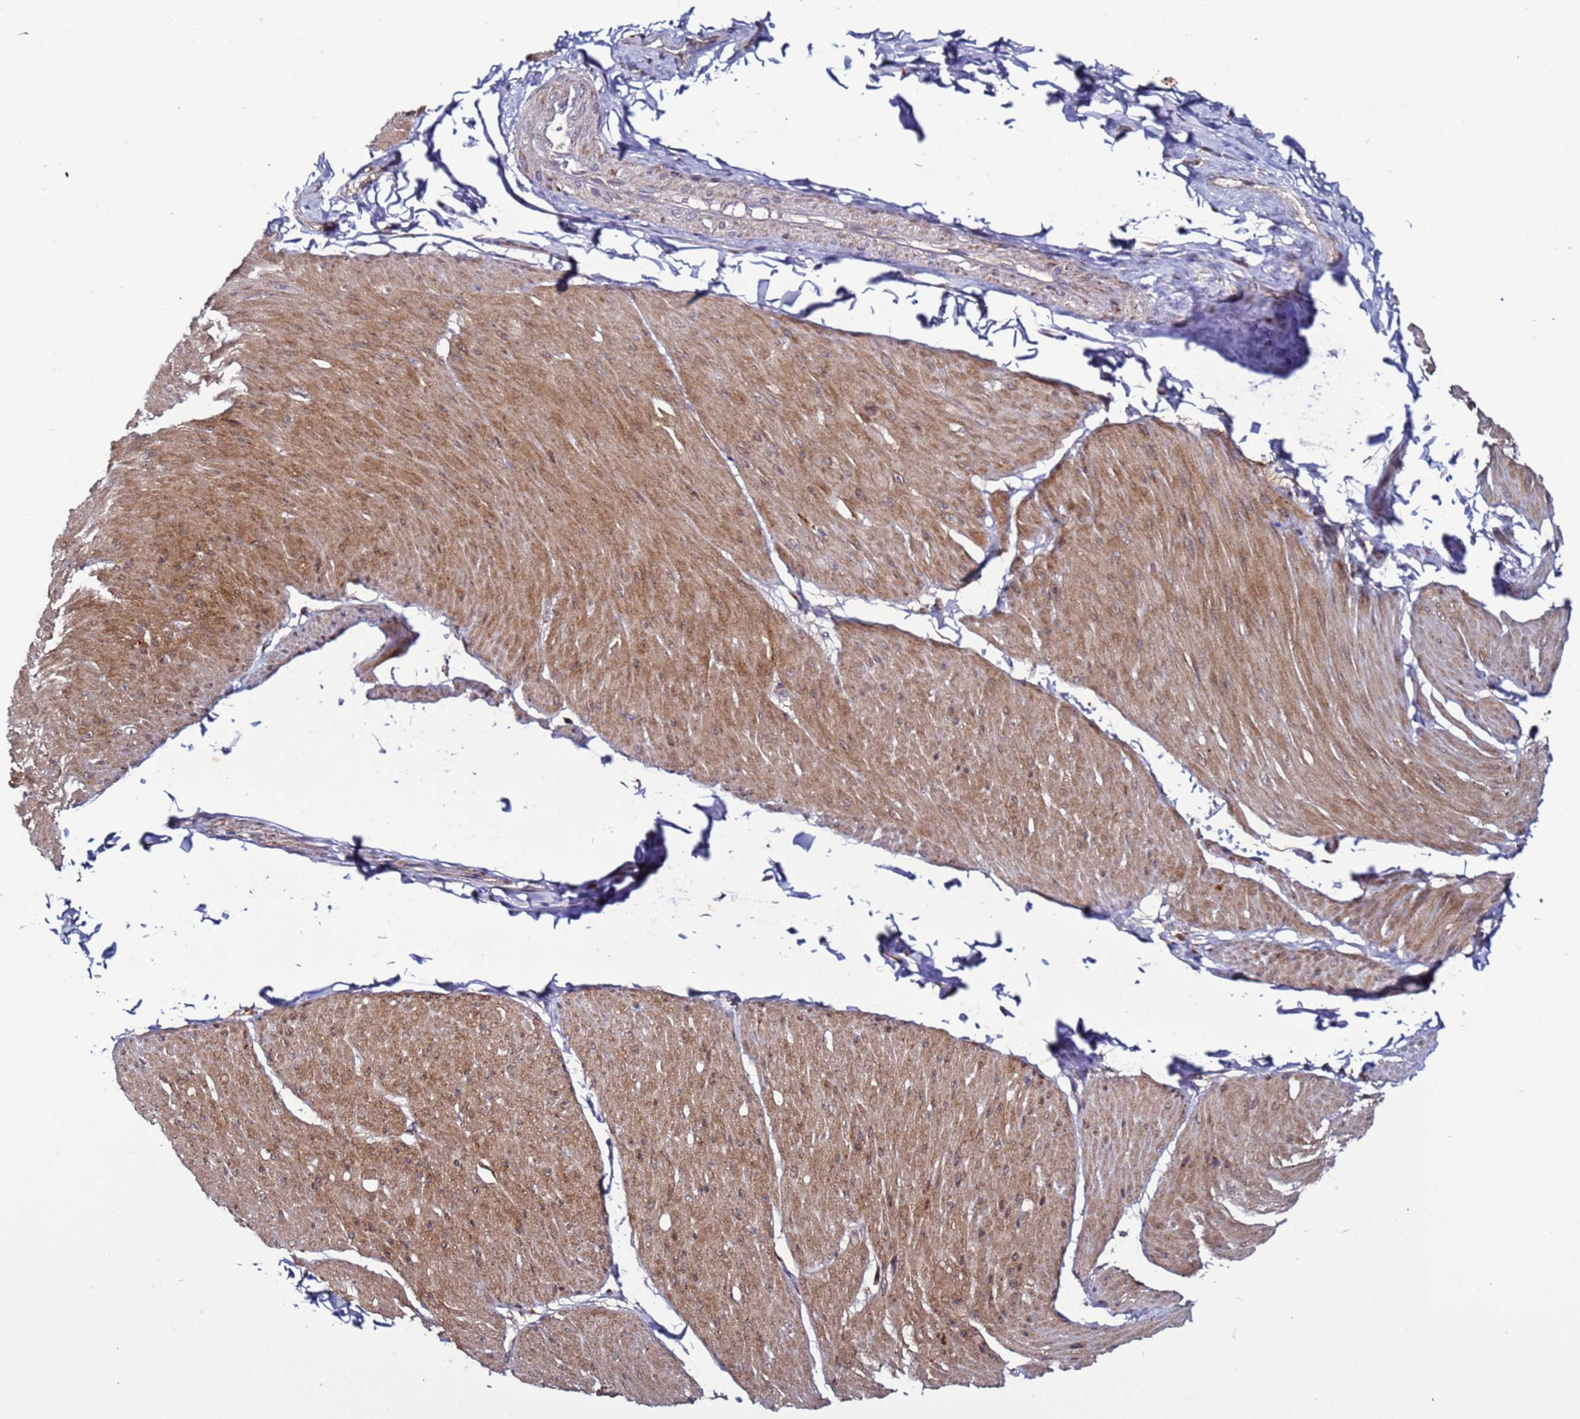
{"staining": {"intensity": "moderate", "quantity": ">75%", "location": "cytoplasmic/membranous"}, "tissue": "smooth muscle", "cell_type": "Smooth muscle cells", "image_type": "normal", "snomed": [{"axis": "morphology", "description": "Urothelial carcinoma, High grade"}, {"axis": "topography", "description": "Urinary bladder"}], "caption": "Moderate cytoplasmic/membranous expression for a protein is present in approximately >75% of smooth muscle cells of unremarkable smooth muscle using IHC.", "gene": "TMEM176B", "patient": {"sex": "male", "age": 46}}